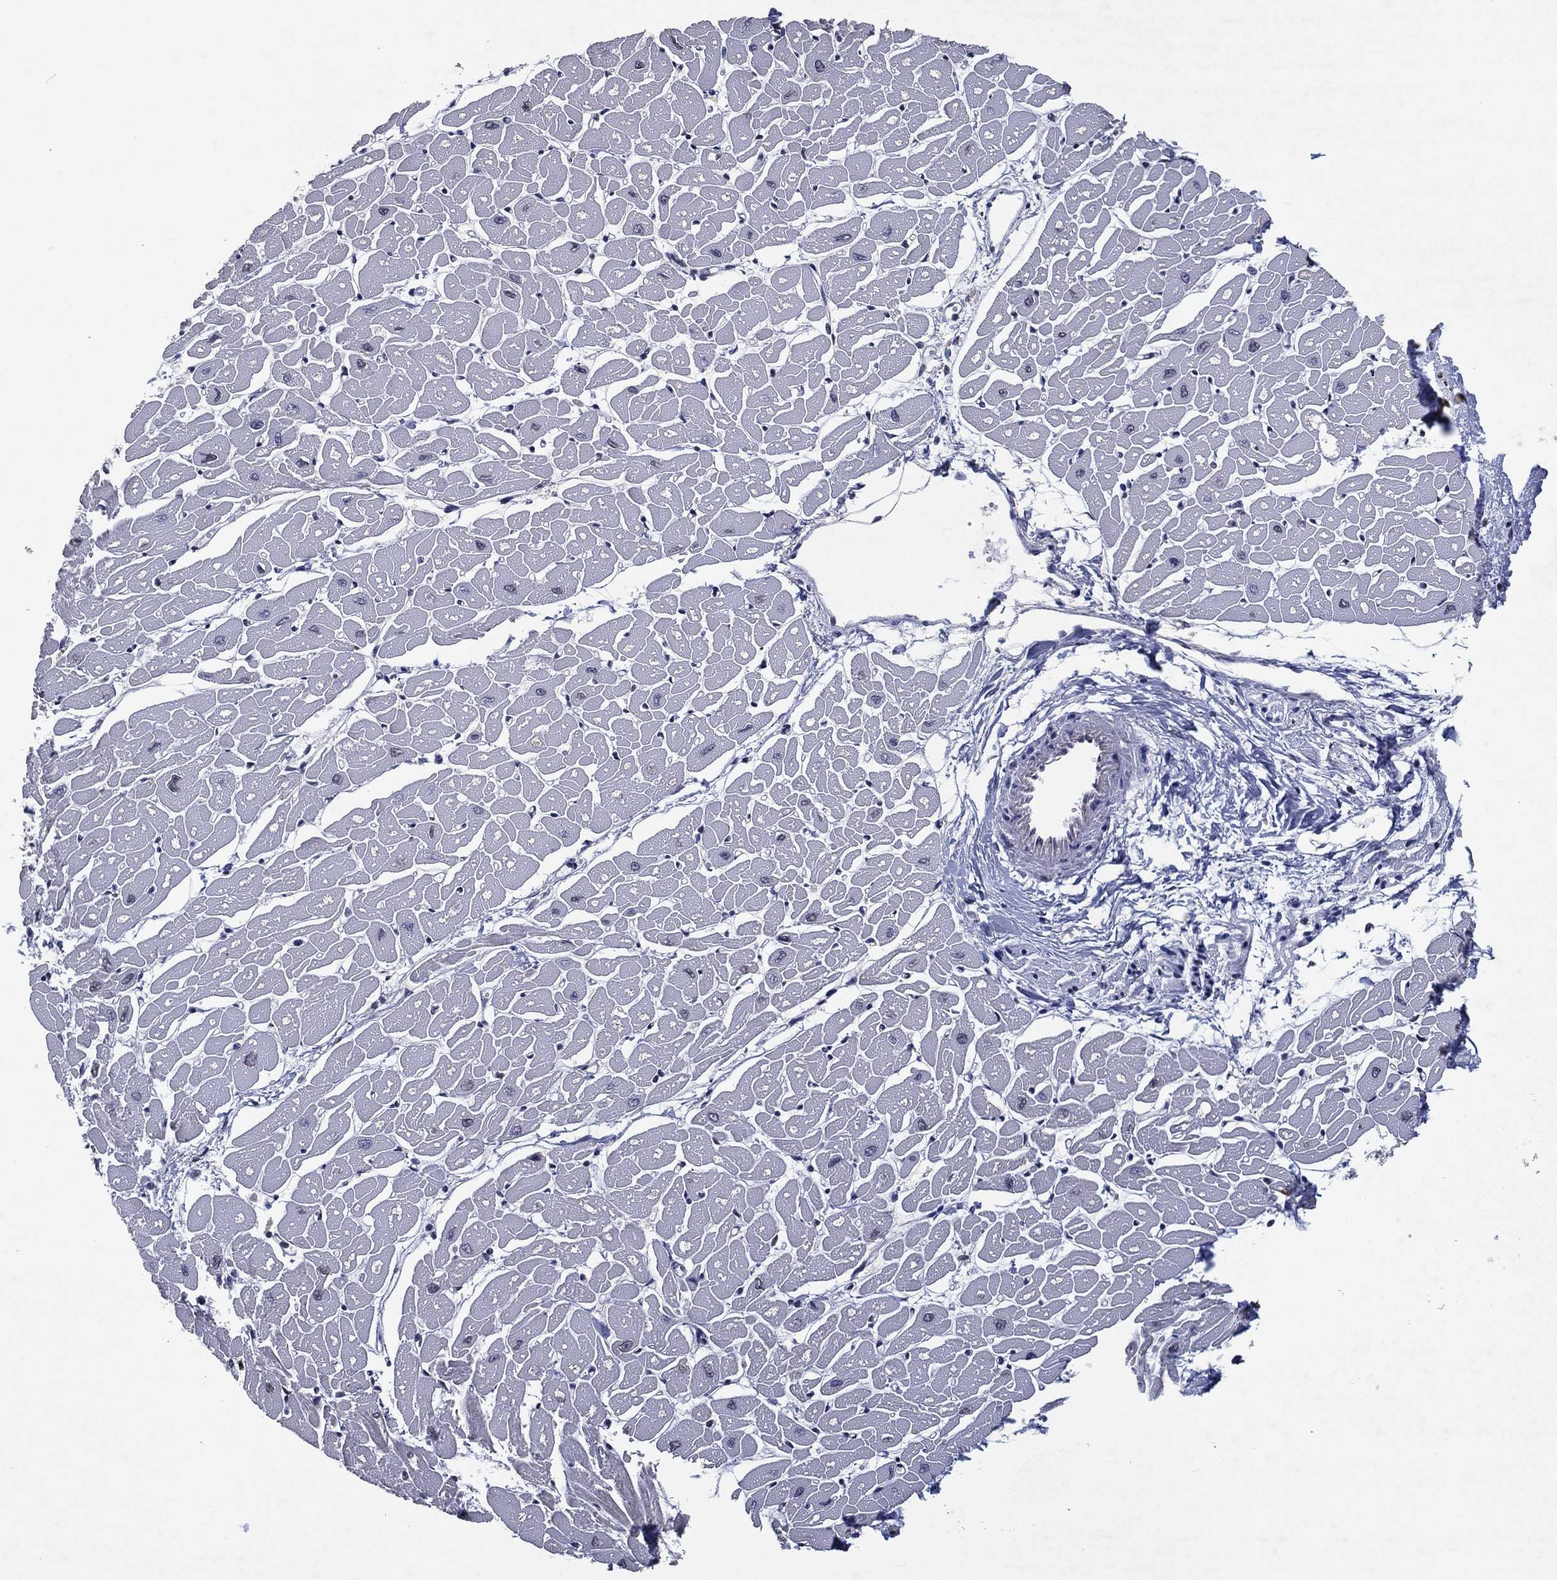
{"staining": {"intensity": "moderate", "quantity": "<25%", "location": "nuclear"}, "tissue": "heart muscle", "cell_type": "Cardiomyocytes", "image_type": "normal", "snomed": [{"axis": "morphology", "description": "Normal tissue, NOS"}, {"axis": "topography", "description": "Heart"}], "caption": "Normal heart muscle shows moderate nuclear positivity in about <25% of cardiomyocytes, visualized by immunohistochemistry. Immunohistochemistry (ihc) stains the protein in brown and the nuclei are stained blue.", "gene": "ZBTB42", "patient": {"sex": "male", "age": 57}}